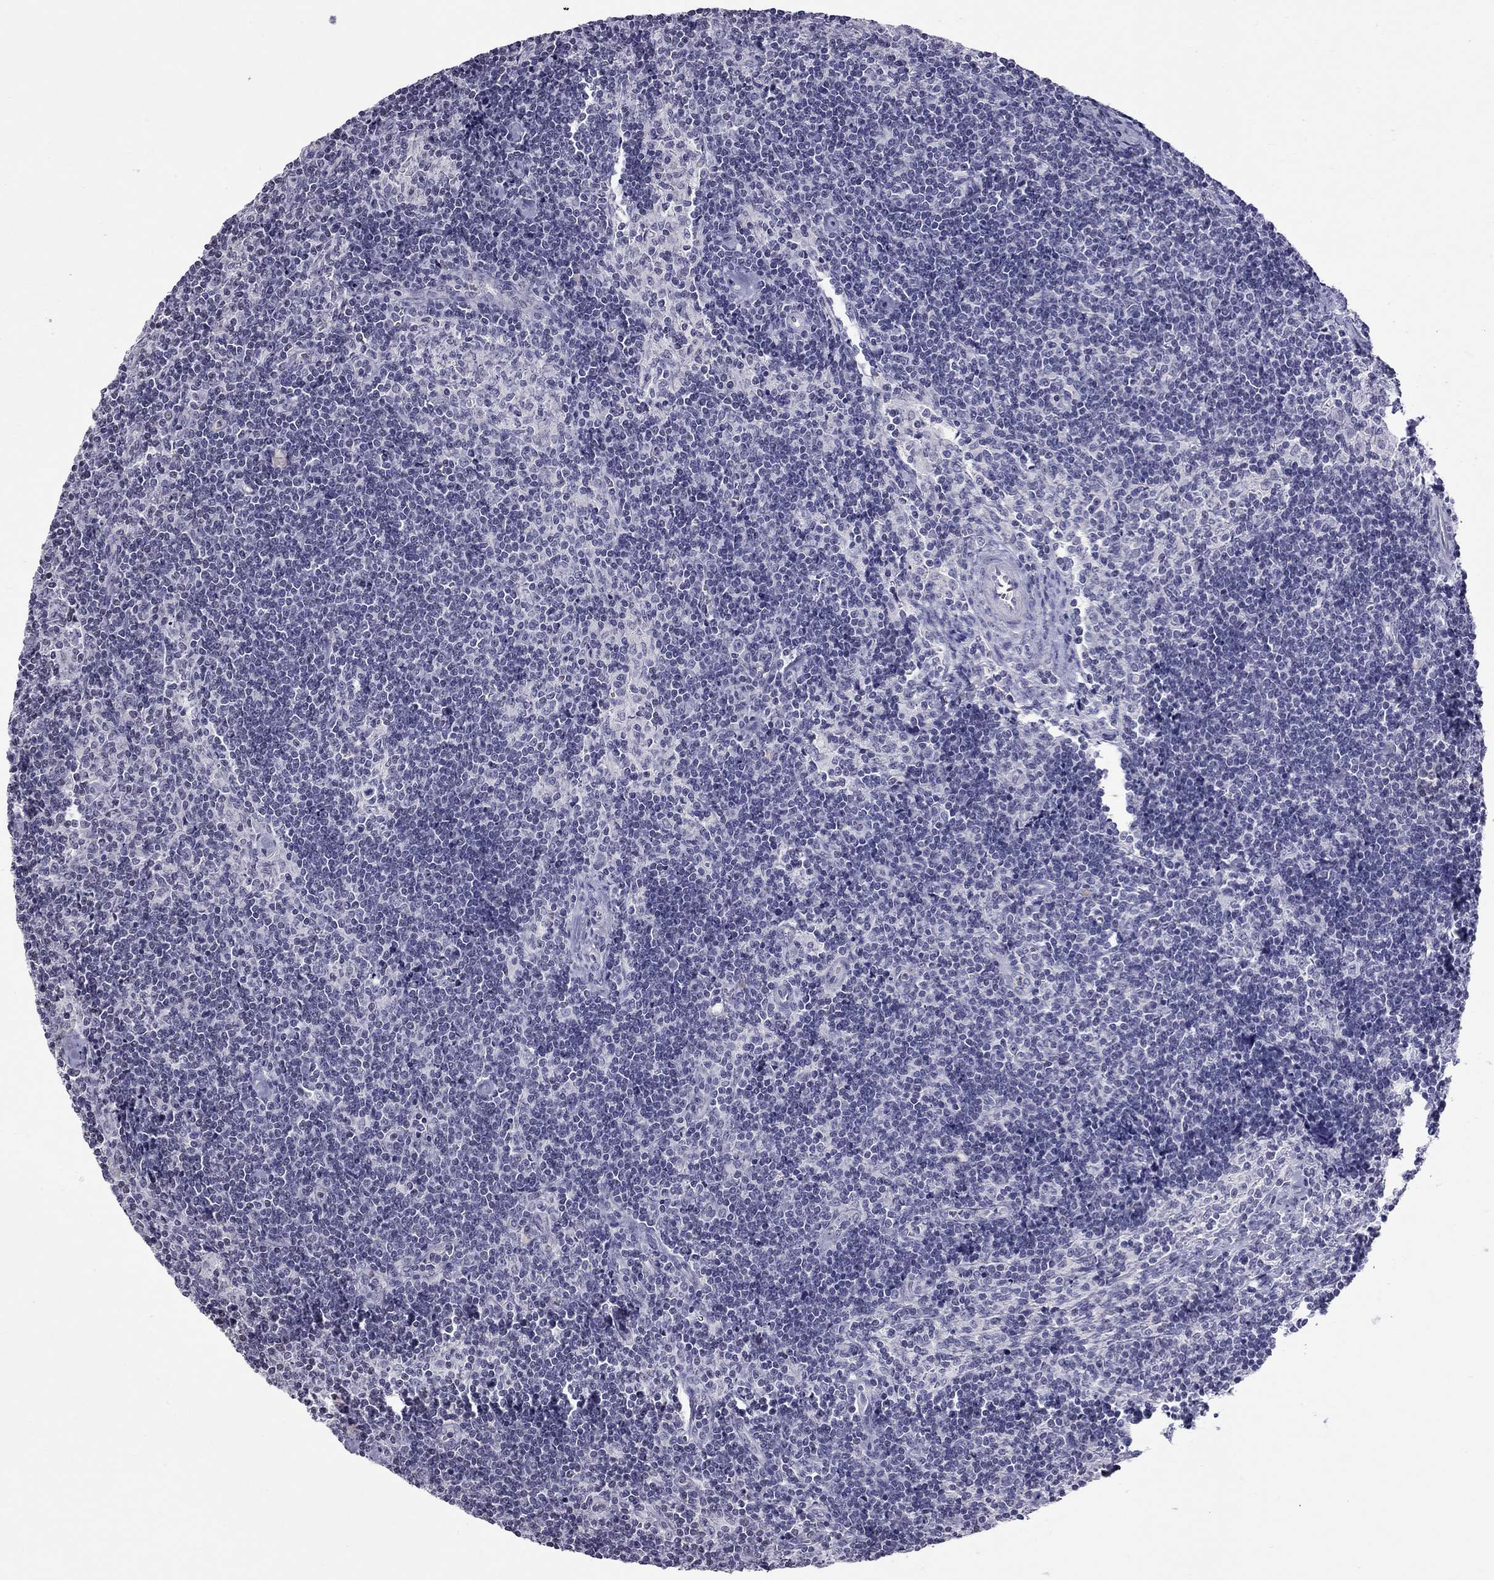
{"staining": {"intensity": "negative", "quantity": "none", "location": "none"}, "tissue": "lymph node", "cell_type": "Germinal center cells", "image_type": "normal", "snomed": [{"axis": "morphology", "description": "Normal tissue, NOS"}, {"axis": "topography", "description": "Lymph node"}], "caption": "This is an immunohistochemistry (IHC) histopathology image of normal lymph node. There is no staining in germinal center cells.", "gene": "MUC15", "patient": {"sex": "female", "age": 51}}